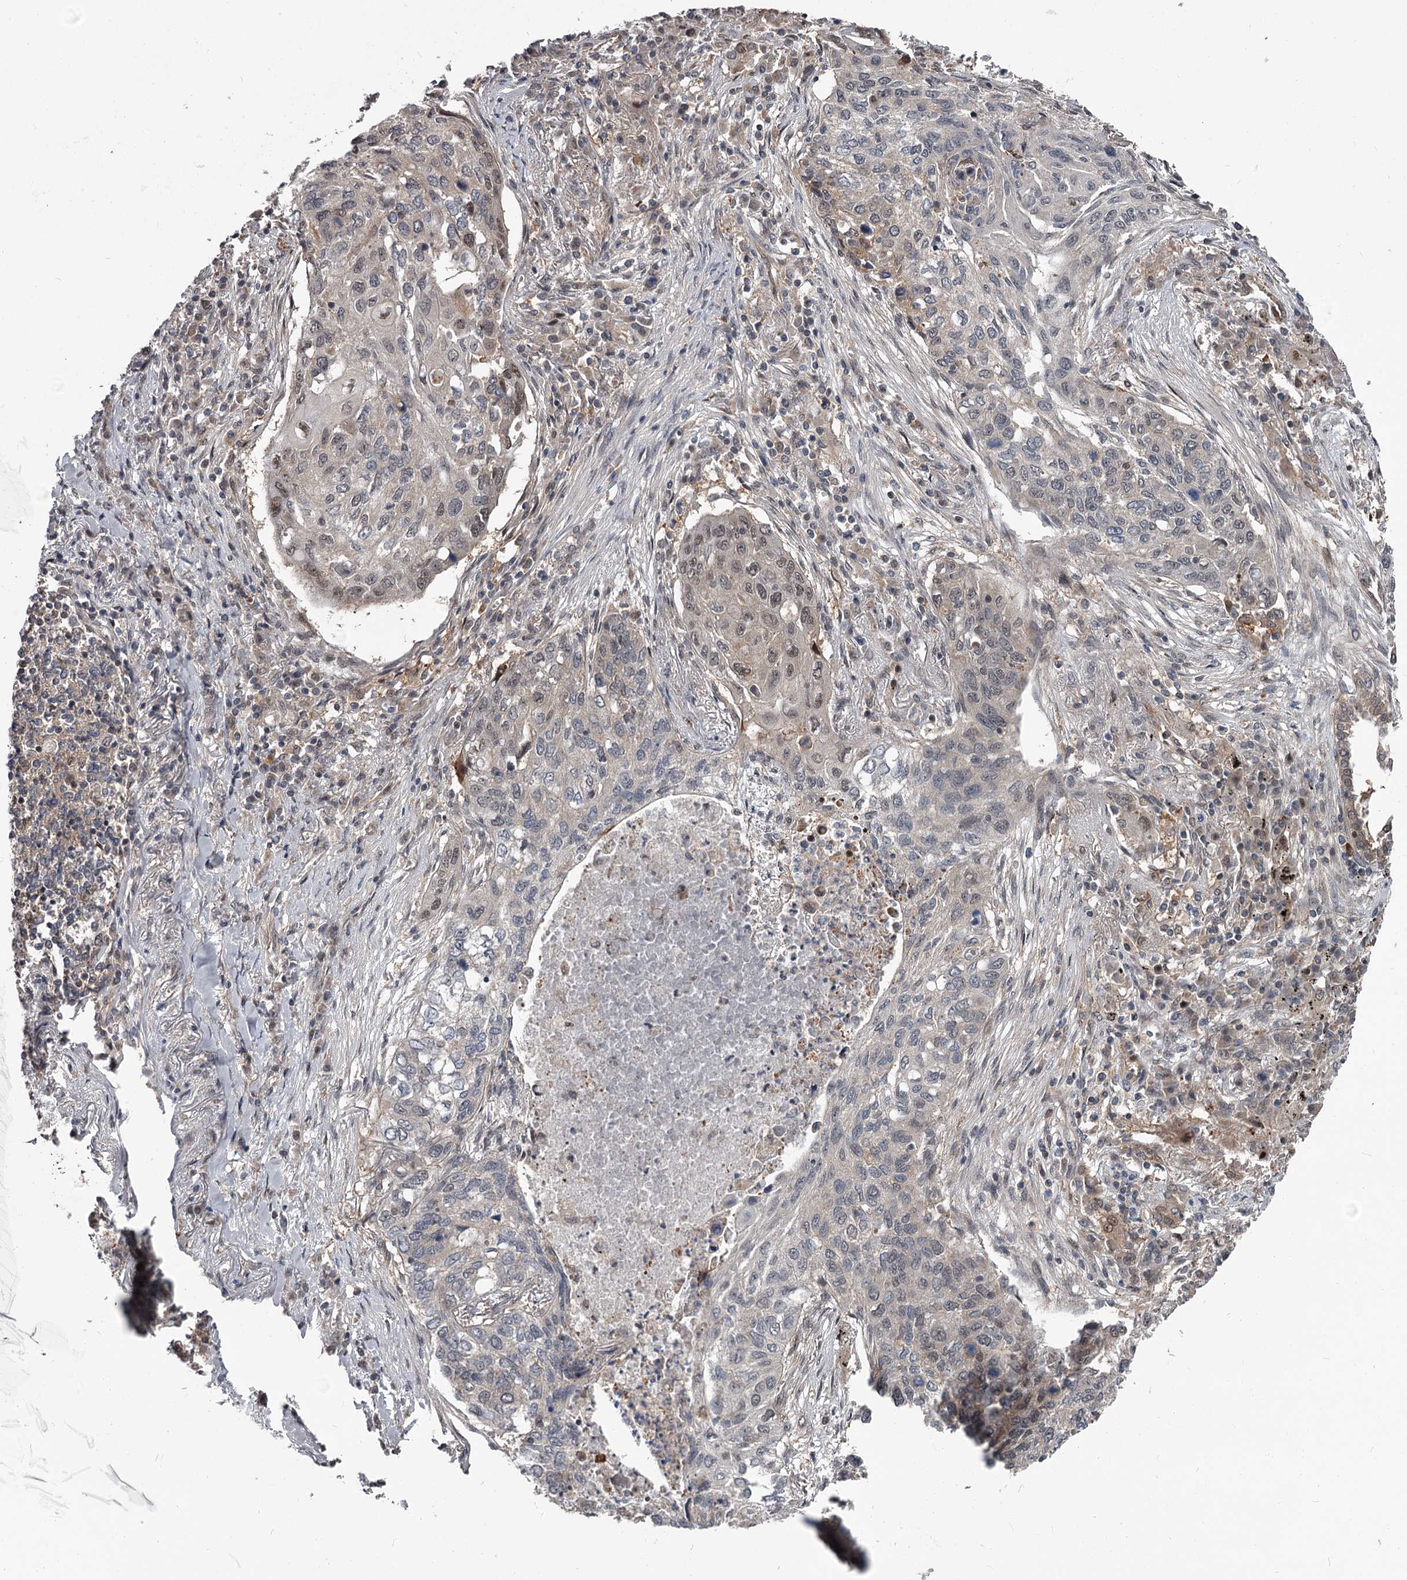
{"staining": {"intensity": "negative", "quantity": "none", "location": "none"}, "tissue": "lung cancer", "cell_type": "Tumor cells", "image_type": "cancer", "snomed": [{"axis": "morphology", "description": "Squamous cell carcinoma, NOS"}, {"axis": "topography", "description": "Lung"}], "caption": "Immunohistochemistry (IHC) histopathology image of neoplastic tissue: human squamous cell carcinoma (lung) stained with DAB (3,3'-diaminobenzidine) displays no significant protein positivity in tumor cells.", "gene": "DAO", "patient": {"sex": "female", "age": 63}}